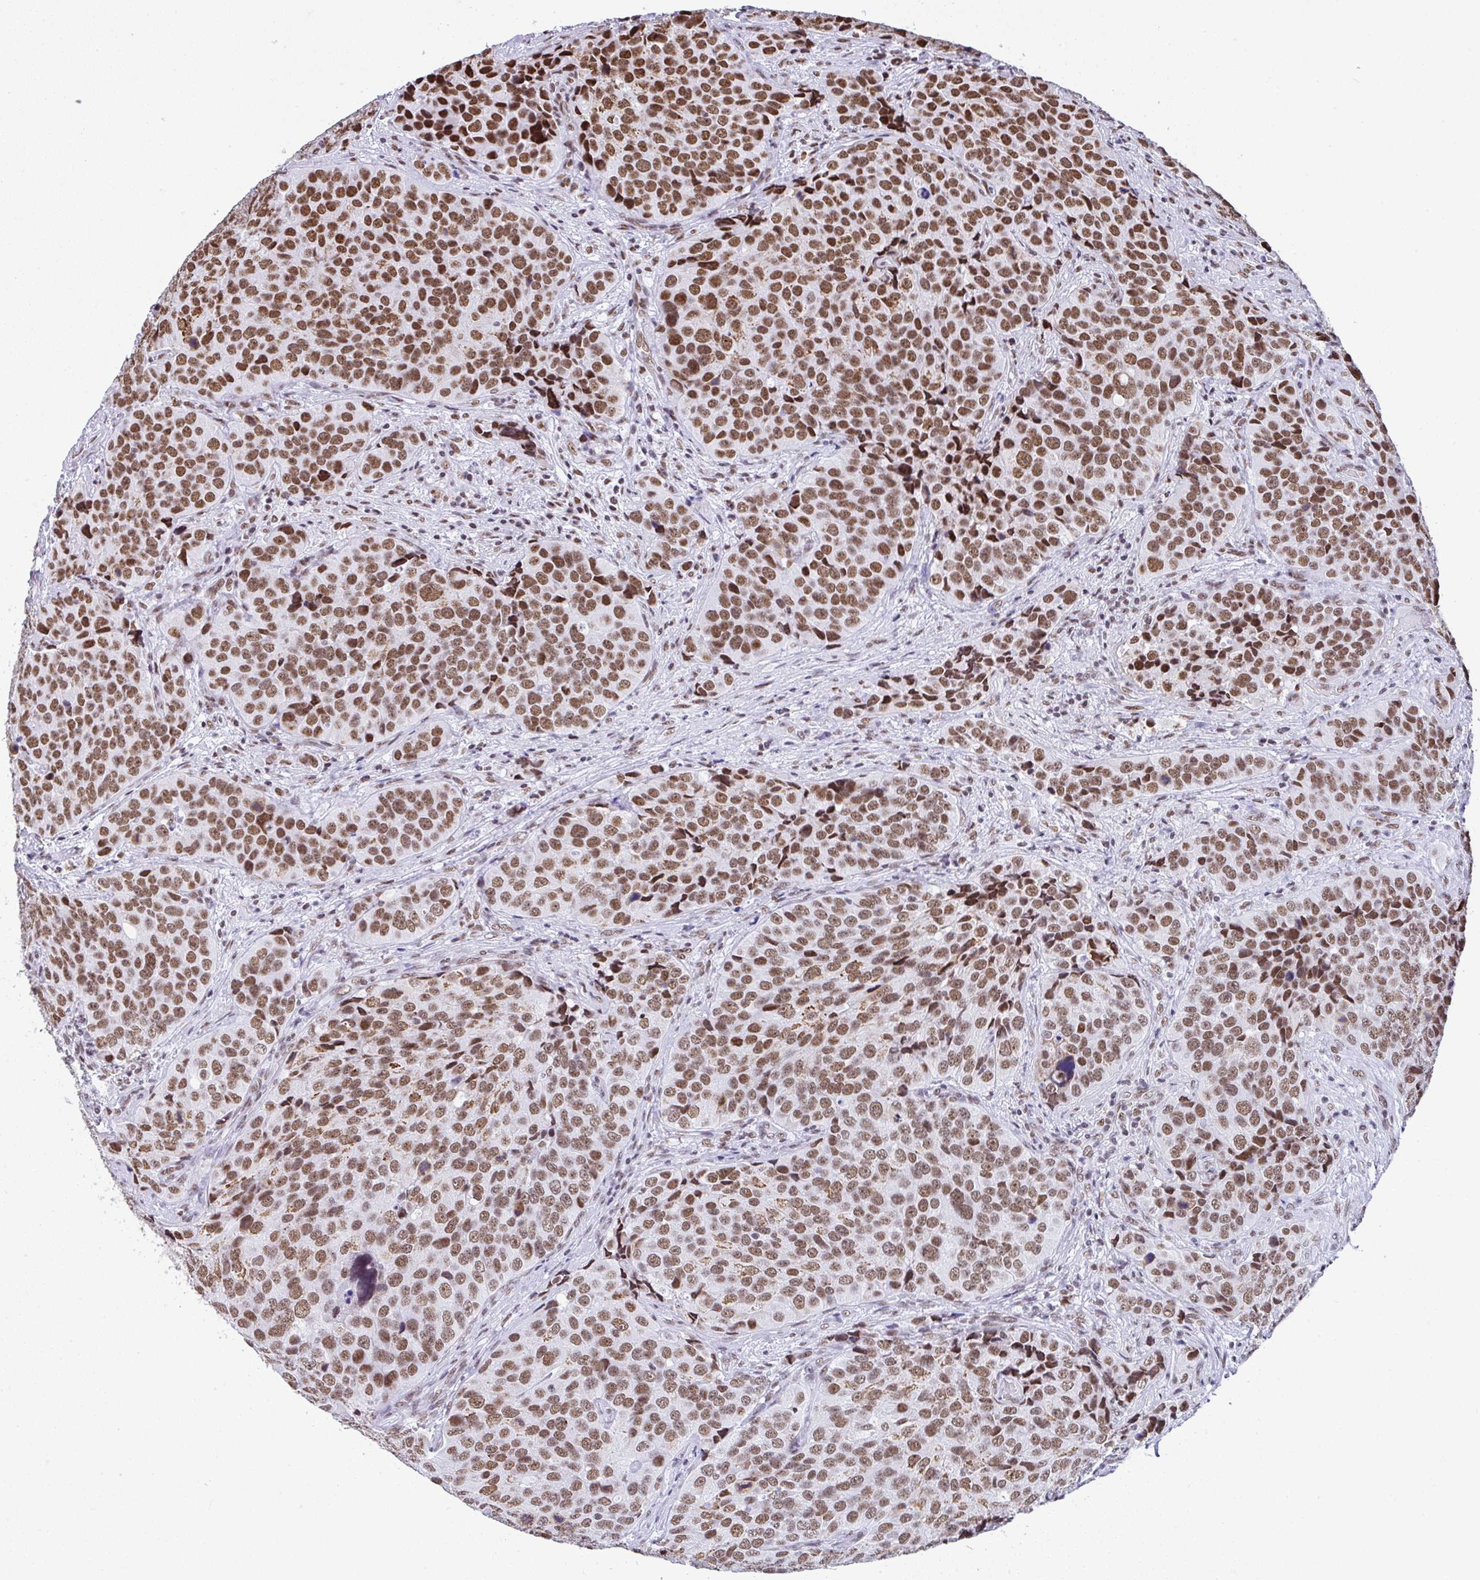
{"staining": {"intensity": "moderate", "quantity": ">75%", "location": "nuclear"}, "tissue": "urothelial cancer", "cell_type": "Tumor cells", "image_type": "cancer", "snomed": [{"axis": "morphology", "description": "Urothelial carcinoma, NOS"}, {"axis": "topography", "description": "Urinary bladder"}], "caption": "Brown immunohistochemical staining in human transitional cell carcinoma exhibits moderate nuclear expression in approximately >75% of tumor cells.", "gene": "DDX52", "patient": {"sex": "male", "age": 52}}